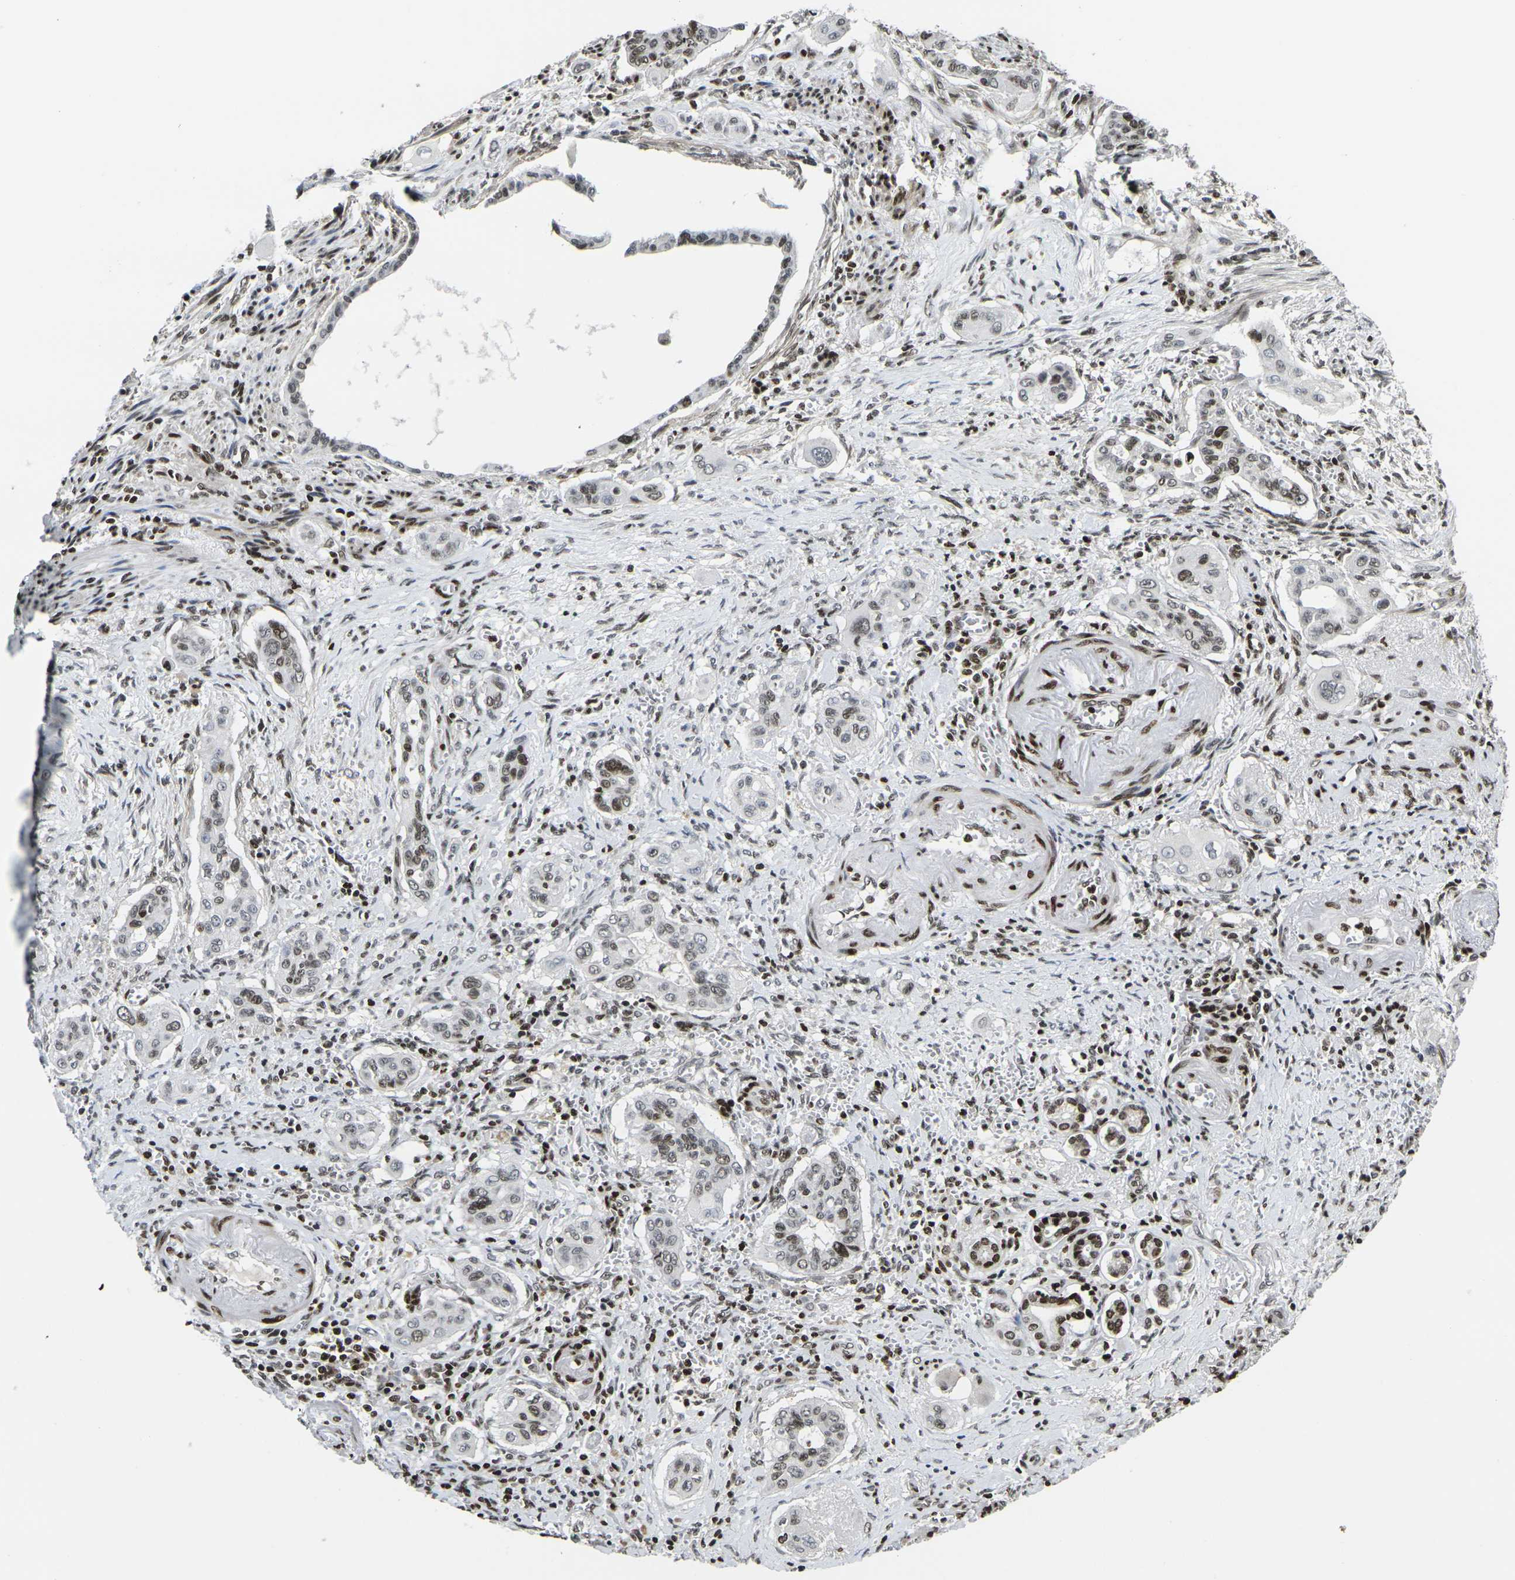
{"staining": {"intensity": "moderate", "quantity": ">75%", "location": "nuclear"}, "tissue": "pancreatic cancer", "cell_type": "Tumor cells", "image_type": "cancer", "snomed": [{"axis": "morphology", "description": "Adenocarcinoma, NOS"}, {"axis": "topography", "description": "Pancreas"}], "caption": "IHC (DAB) staining of human pancreatic cancer reveals moderate nuclear protein expression in about >75% of tumor cells. The staining was performed using DAB to visualize the protein expression in brown, while the nuclei were stained in blue with hematoxylin (Magnification: 20x).", "gene": "H1-10", "patient": {"sex": "male", "age": 77}}